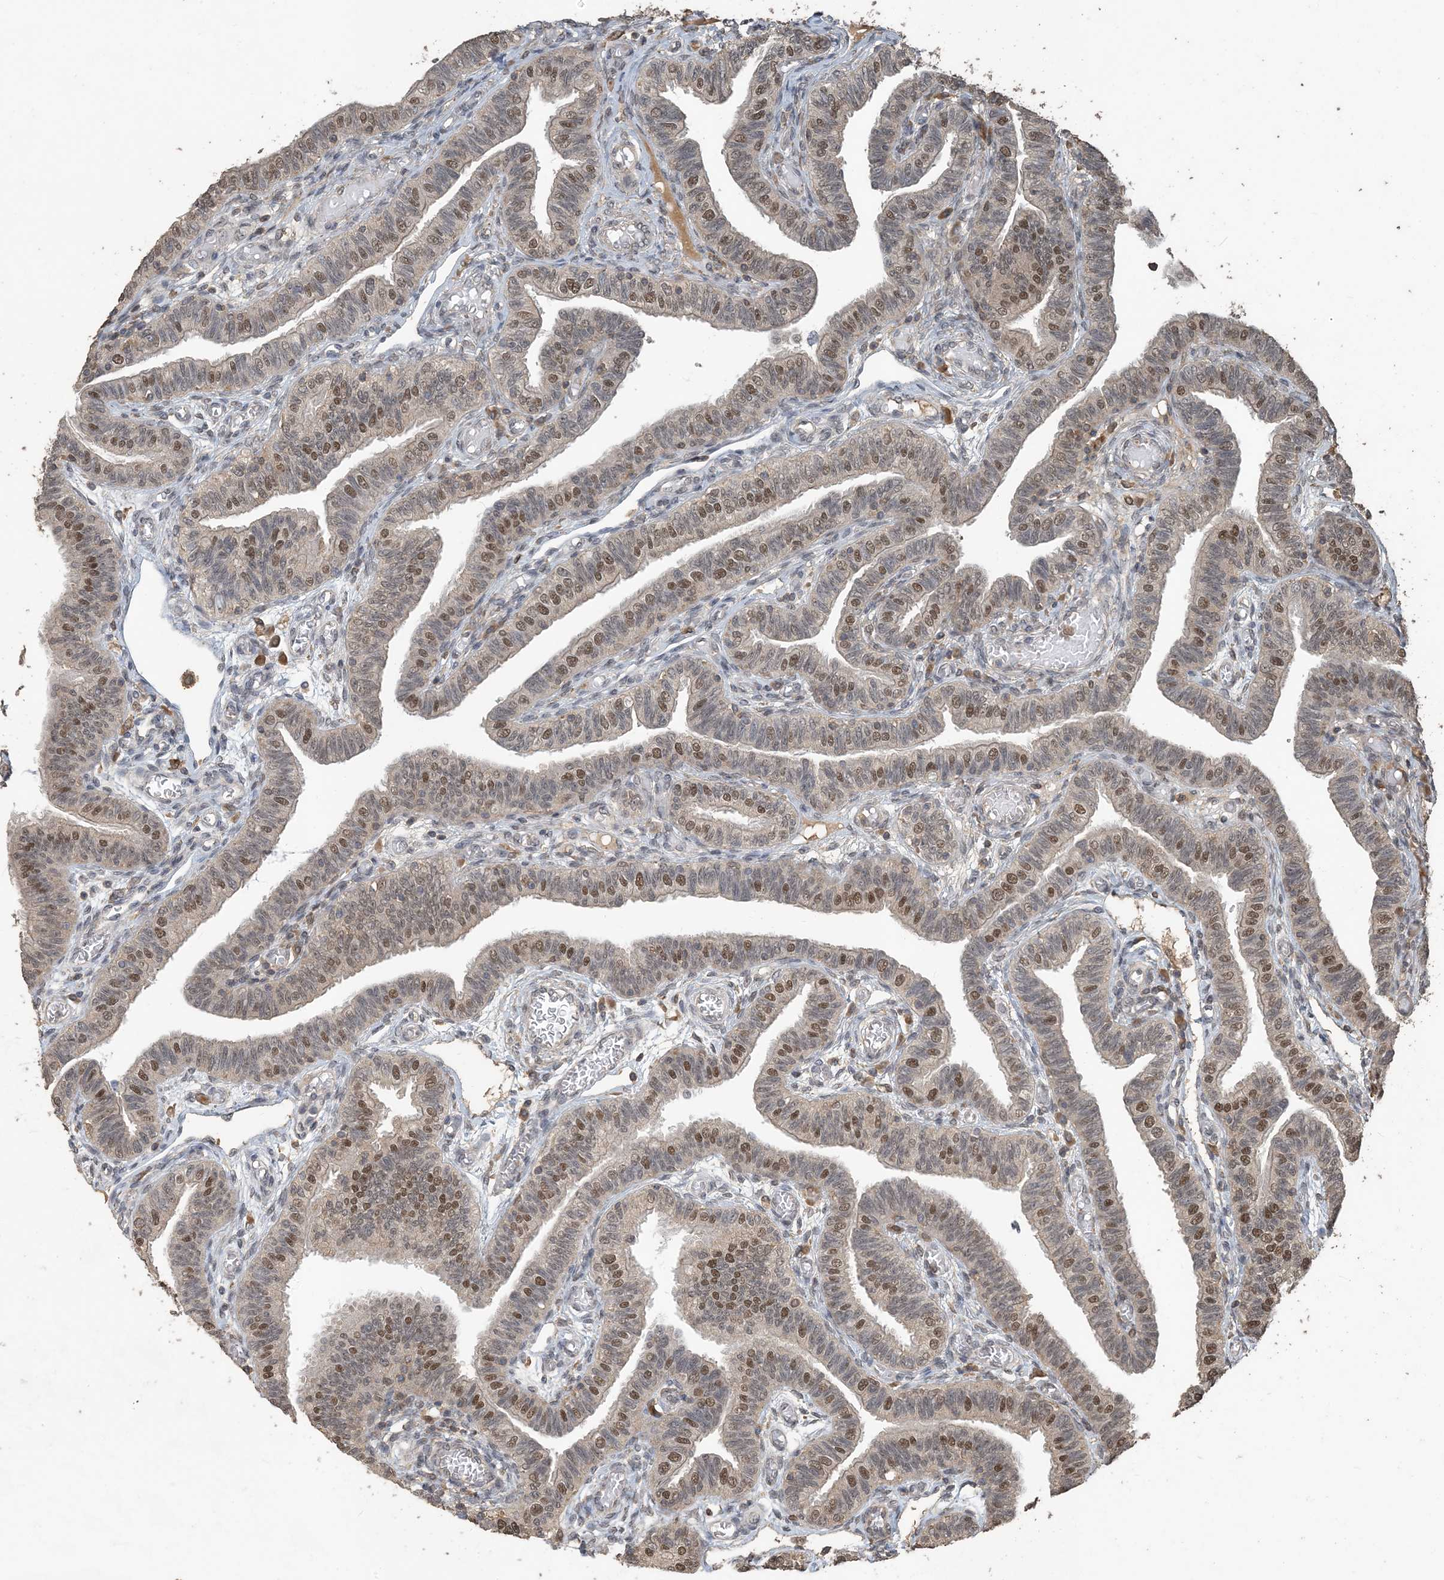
{"staining": {"intensity": "moderate", "quantity": ">75%", "location": "cytoplasmic/membranous,nuclear"}, "tissue": "fallopian tube", "cell_type": "Glandular cells", "image_type": "normal", "snomed": [{"axis": "morphology", "description": "Normal tissue, NOS"}, {"axis": "topography", "description": "Fallopian tube"}], "caption": "A medium amount of moderate cytoplasmic/membranous,nuclear staining is appreciated in about >75% of glandular cells in unremarkable fallopian tube. (DAB (3,3'-diaminobenzidine) IHC, brown staining for protein, blue staining for nuclei).", "gene": "ZC3H12A", "patient": {"sex": "female", "age": 39}}